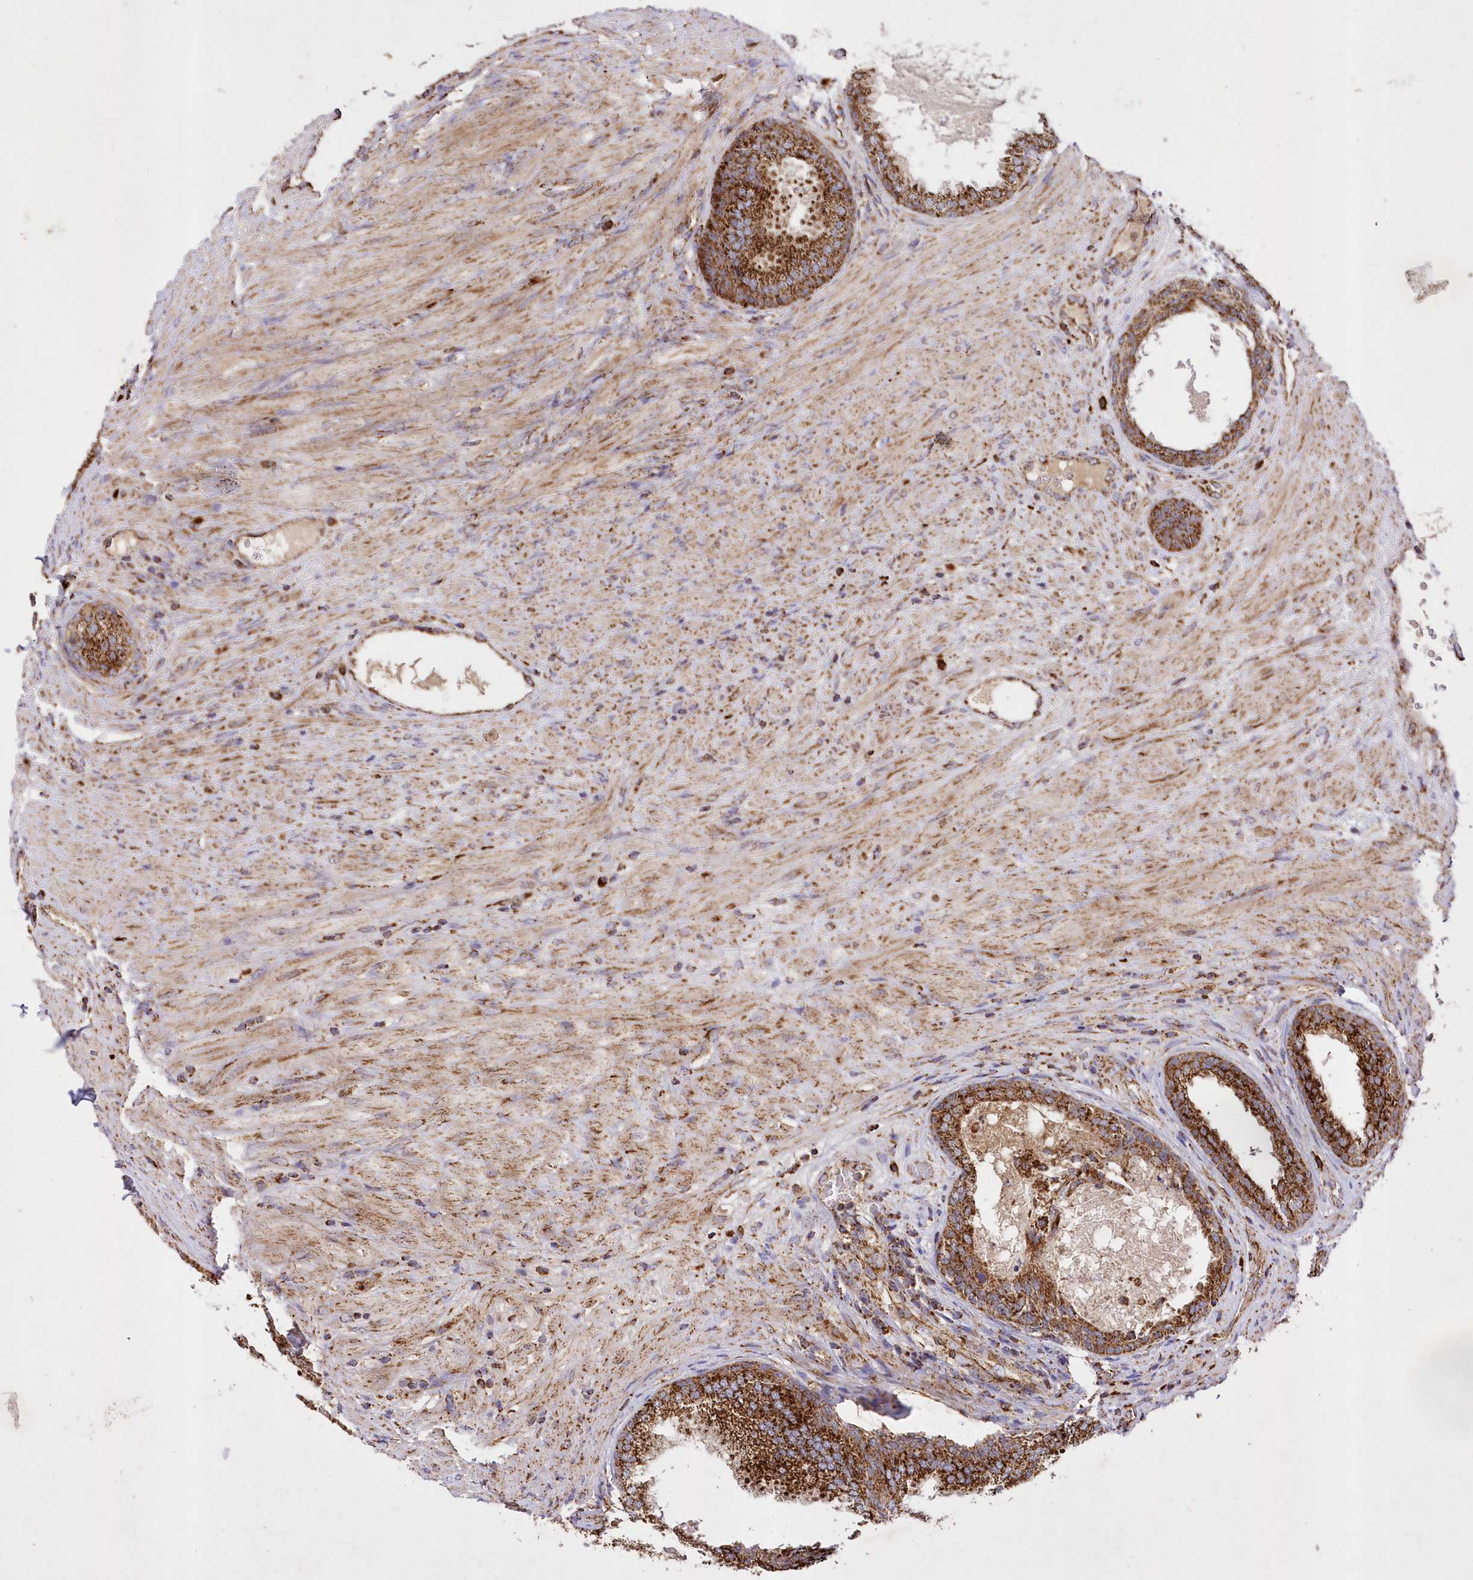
{"staining": {"intensity": "strong", "quantity": ">75%", "location": "cytoplasmic/membranous"}, "tissue": "prostate", "cell_type": "Glandular cells", "image_type": "normal", "snomed": [{"axis": "morphology", "description": "Normal tissue, NOS"}, {"axis": "topography", "description": "Prostate"}], "caption": "A photomicrograph of human prostate stained for a protein demonstrates strong cytoplasmic/membranous brown staining in glandular cells. (DAB (3,3'-diaminobenzidine) IHC with brightfield microscopy, high magnification).", "gene": "ASNSD1", "patient": {"sex": "male", "age": 76}}